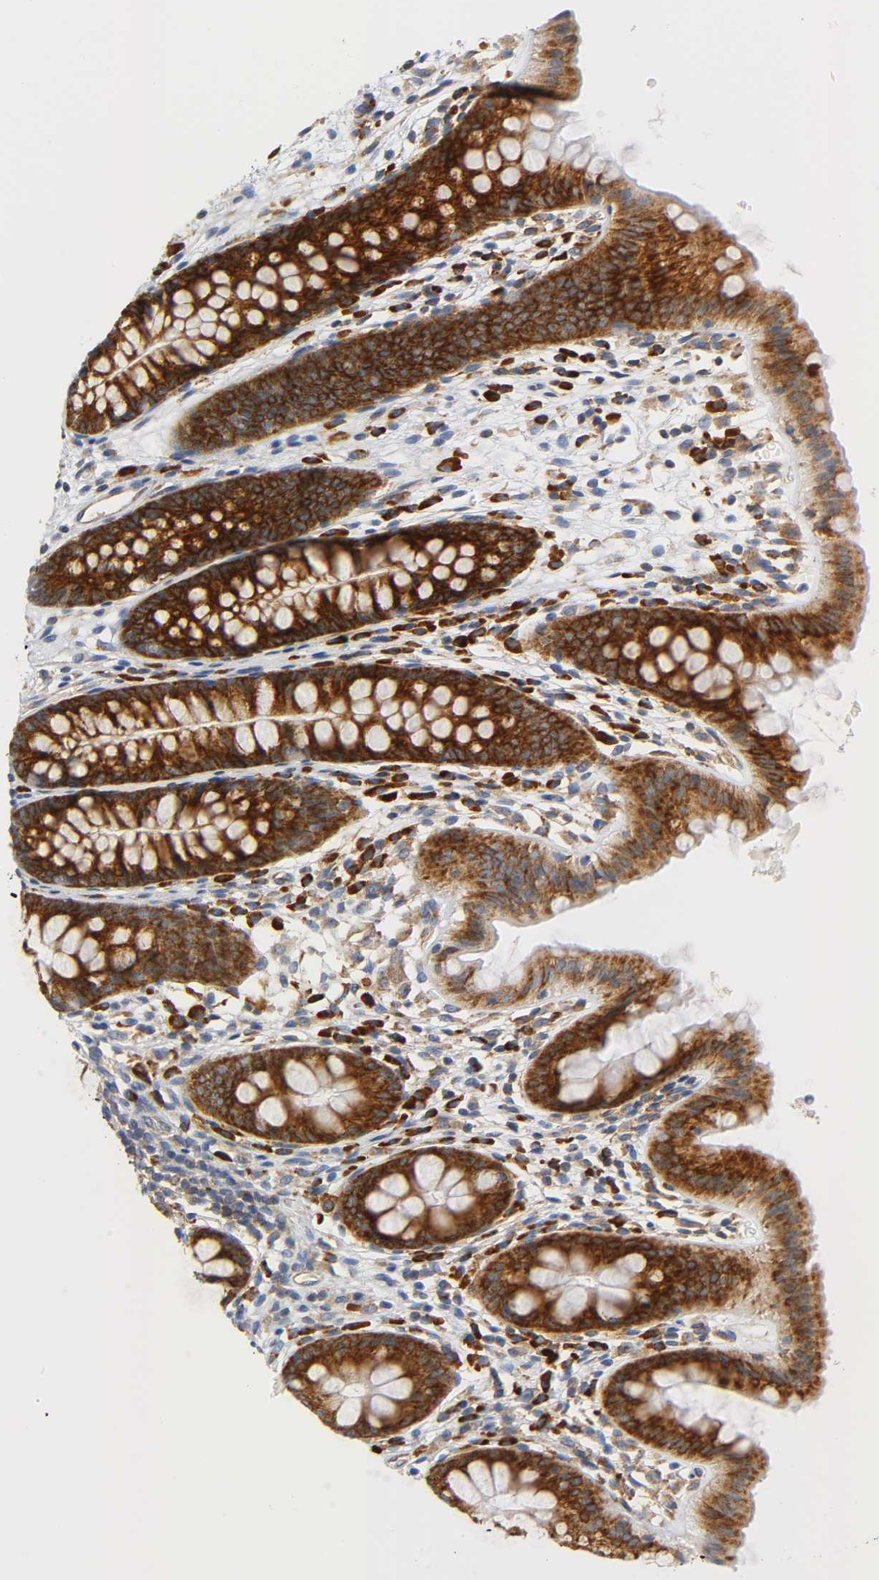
{"staining": {"intensity": "strong", "quantity": ">75%", "location": "cytoplasmic/membranous"}, "tissue": "colon", "cell_type": "Endothelial cells", "image_type": "normal", "snomed": [{"axis": "morphology", "description": "Normal tissue, NOS"}, {"axis": "topography", "description": "Smooth muscle"}, {"axis": "topography", "description": "Colon"}], "caption": "Strong cytoplasmic/membranous expression for a protein is identified in about >75% of endothelial cells of normal colon using immunohistochemistry.", "gene": "REL", "patient": {"sex": "male", "age": 67}}